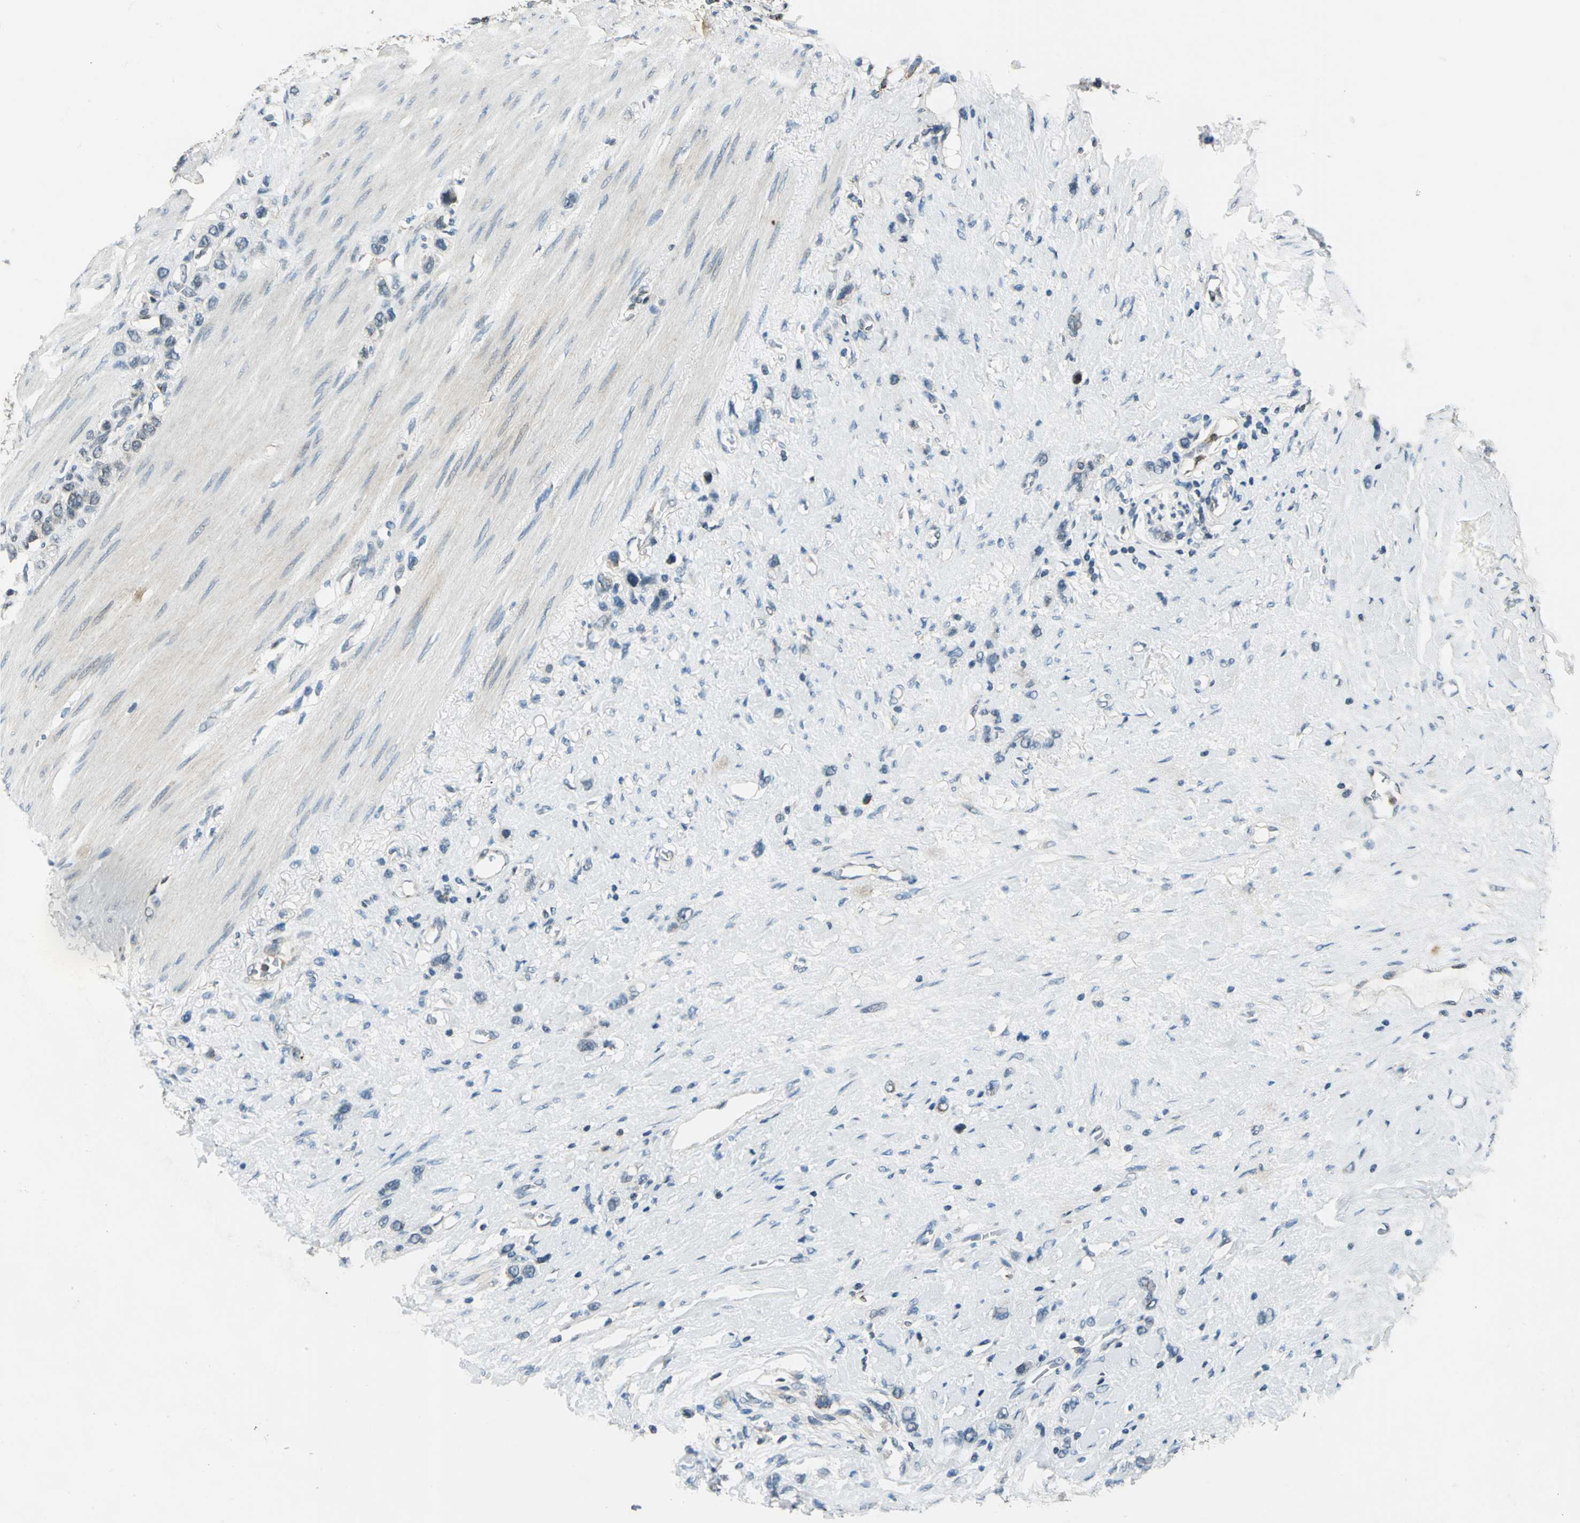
{"staining": {"intensity": "moderate", "quantity": ">75%", "location": "cytoplasmic/membranous"}, "tissue": "stomach cancer", "cell_type": "Tumor cells", "image_type": "cancer", "snomed": [{"axis": "morphology", "description": "Normal tissue, NOS"}, {"axis": "morphology", "description": "Adenocarcinoma, NOS"}, {"axis": "morphology", "description": "Adenocarcinoma, High grade"}, {"axis": "topography", "description": "Stomach, upper"}, {"axis": "topography", "description": "Stomach"}], "caption": "Immunohistochemical staining of adenocarcinoma (stomach) displays medium levels of moderate cytoplasmic/membranous expression in about >75% of tumor cells. Nuclei are stained in blue.", "gene": "NUDT2", "patient": {"sex": "female", "age": 65}}